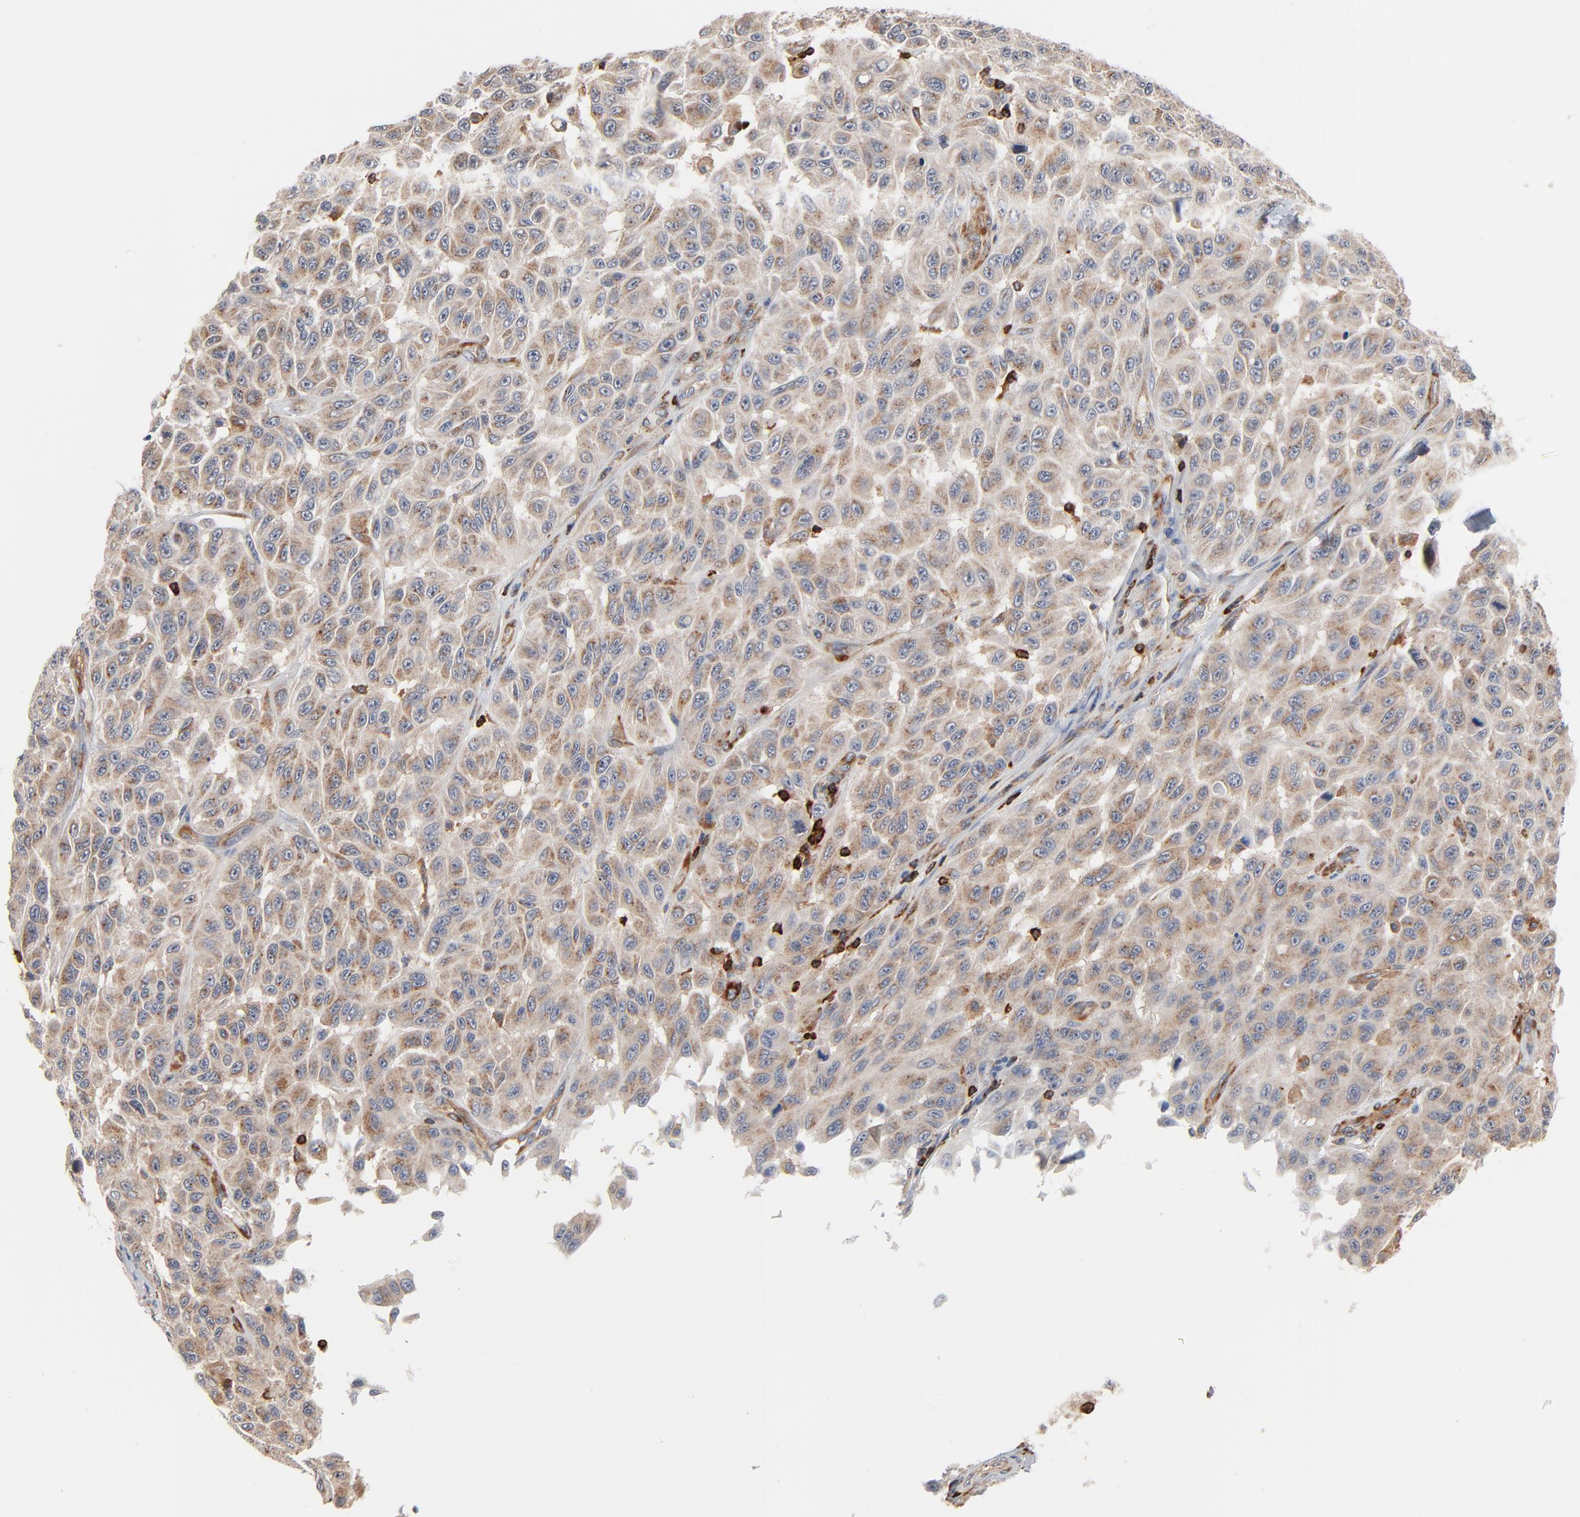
{"staining": {"intensity": "weak", "quantity": ">75%", "location": "cytoplasmic/membranous"}, "tissue": "melanoma", "cell_type": "Tumor cells", "image_type": "cancer", "snomed": [{"axis": "morphology", "description": "Malignant melanoma, NOS"}, {"axis": "topography", "description": "Skin"}], "caption": "A low amount of weak cytoplasmic/membranous expression is identified in about >75% of tumor cells in melanoma tissue.", "gene": "SH3KBP1", "patient": {"sex": "male", "age": 30}}